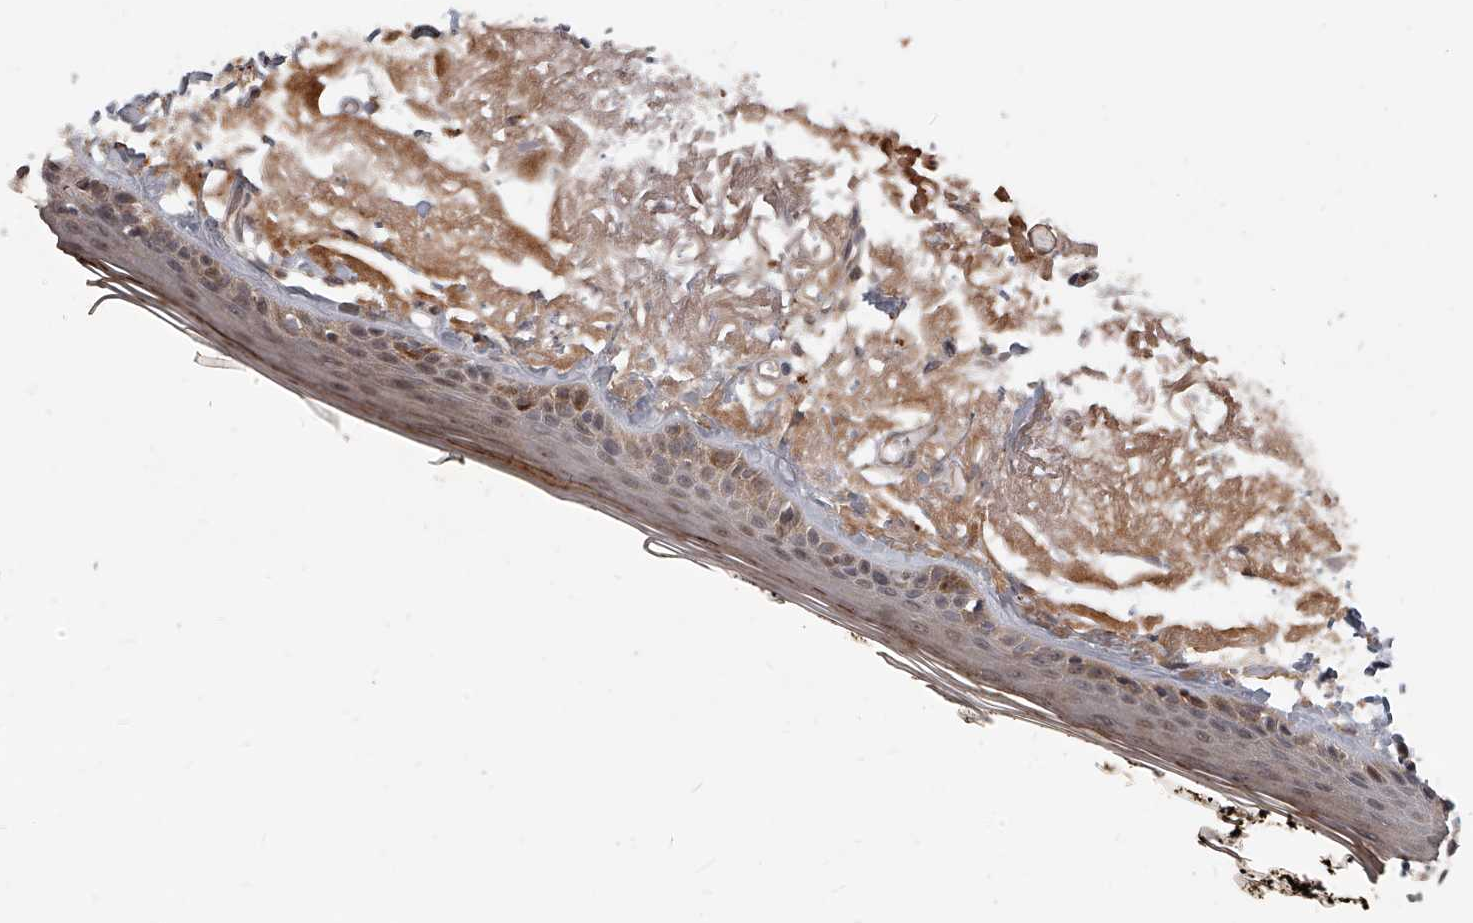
{"staining": {"intensity": "negative", "quantity": "none", "location": "none"}, "tissue": "skin", "cell_type": "Fibroblasts", "image_type": "normal", "snomed": [{"axis": "morphology", "description": "Normal tissue, NOS"}, {"axis": "topography", "description": "Skin"}, {"axis": "topography", "description": "Skeletal muscle"}], "caption": "Protein analysis of normal skin displays no significant staining in fibroblasts.", "gene": "SLC37A1", "patient": {"sex": "male", "age": 83}}